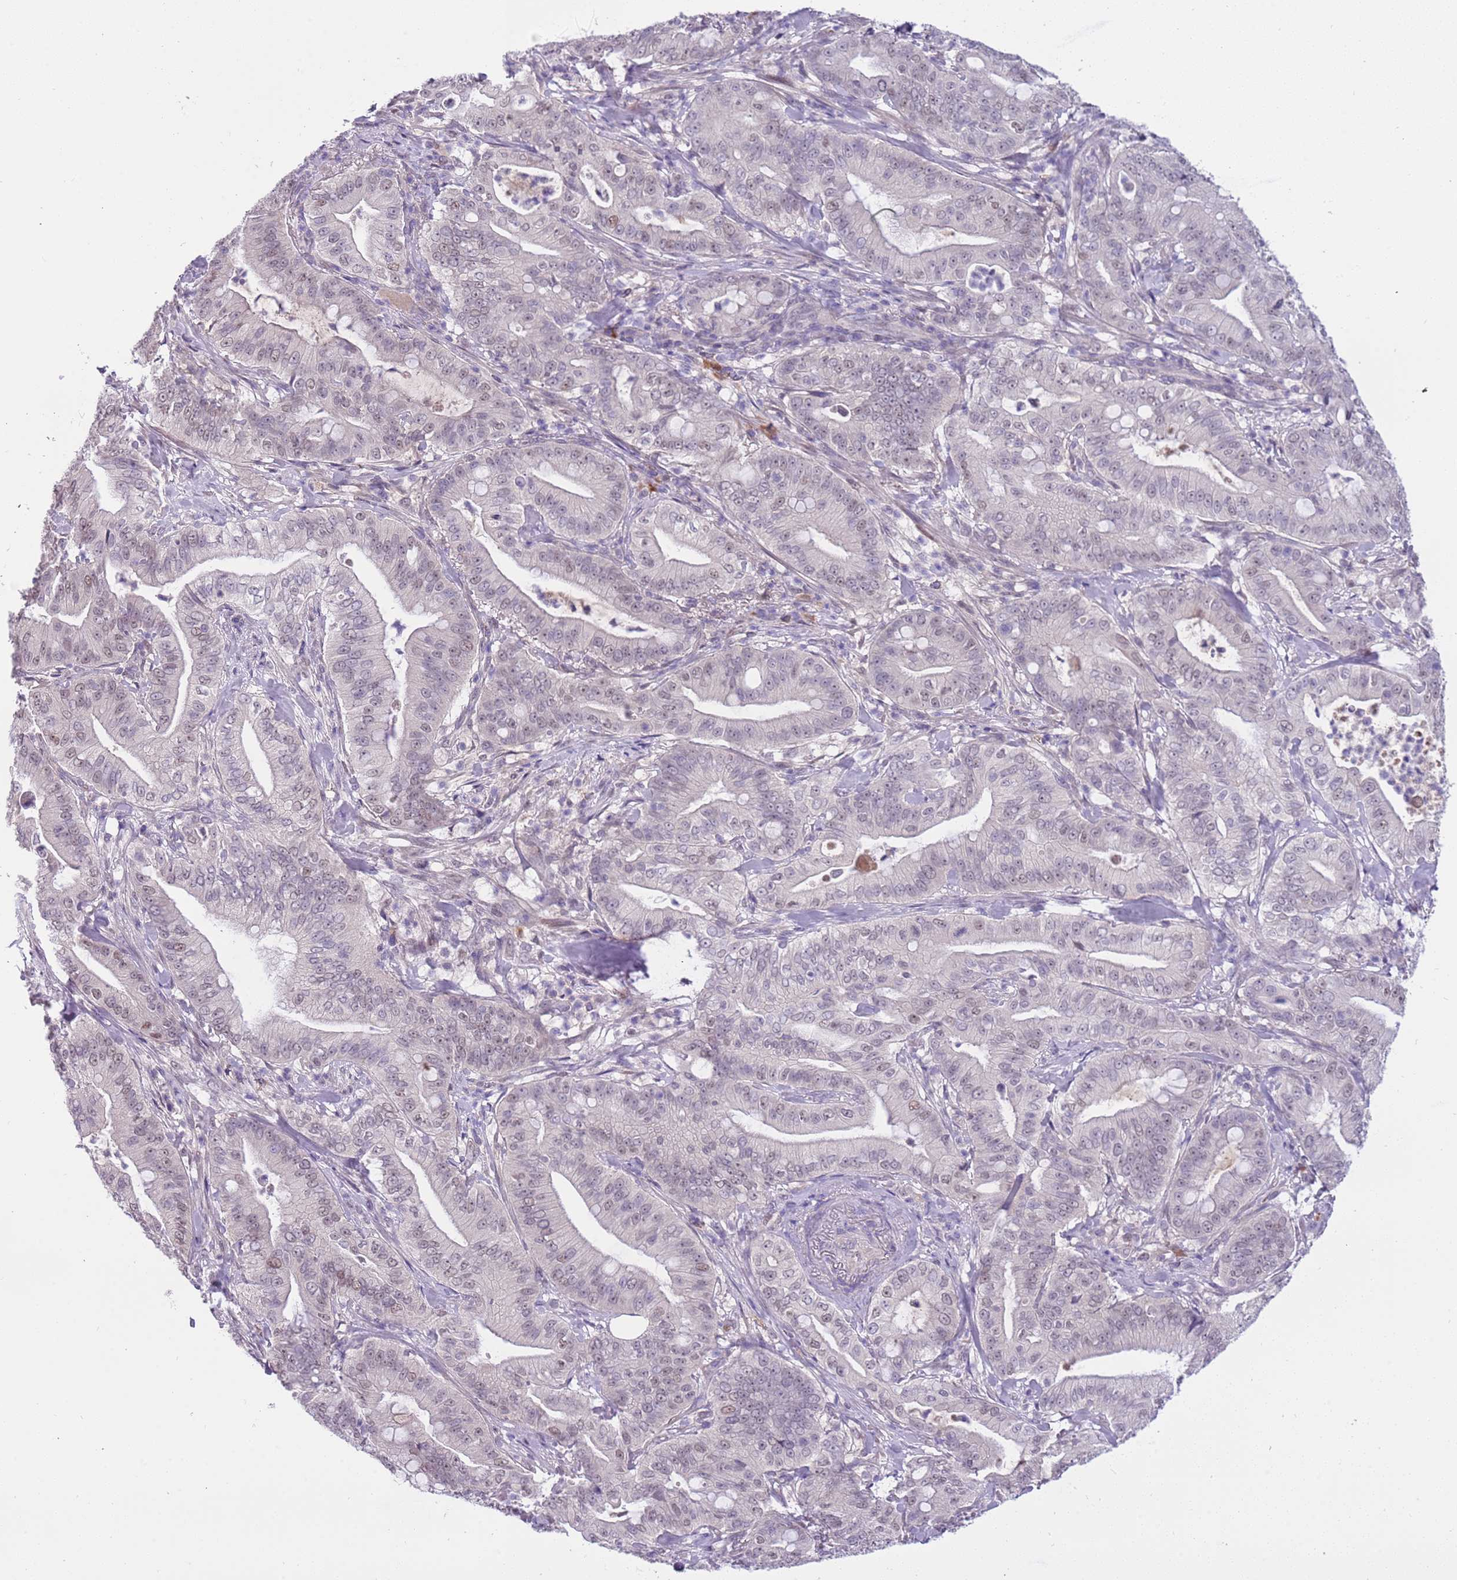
{"staining": {"intensity": "weak", "quantity": "<25%", "location": "nuclear"}, "tissue": "pancreatic cancer", "cell_type": "Tumor cells", "image_type": "cancer", "snomed": [{"axis": "morphology", "description": "Adenocarcinoma, NOS"}, {"axis": "topography", "description": "Pancreas"}], "caption": "Protein analysis of pancreatic adenocarcinoma exhibits no significant expression in tumor cells.", "gene": "MAGEF1", "patient": {"sex": "male", "age": 71}}